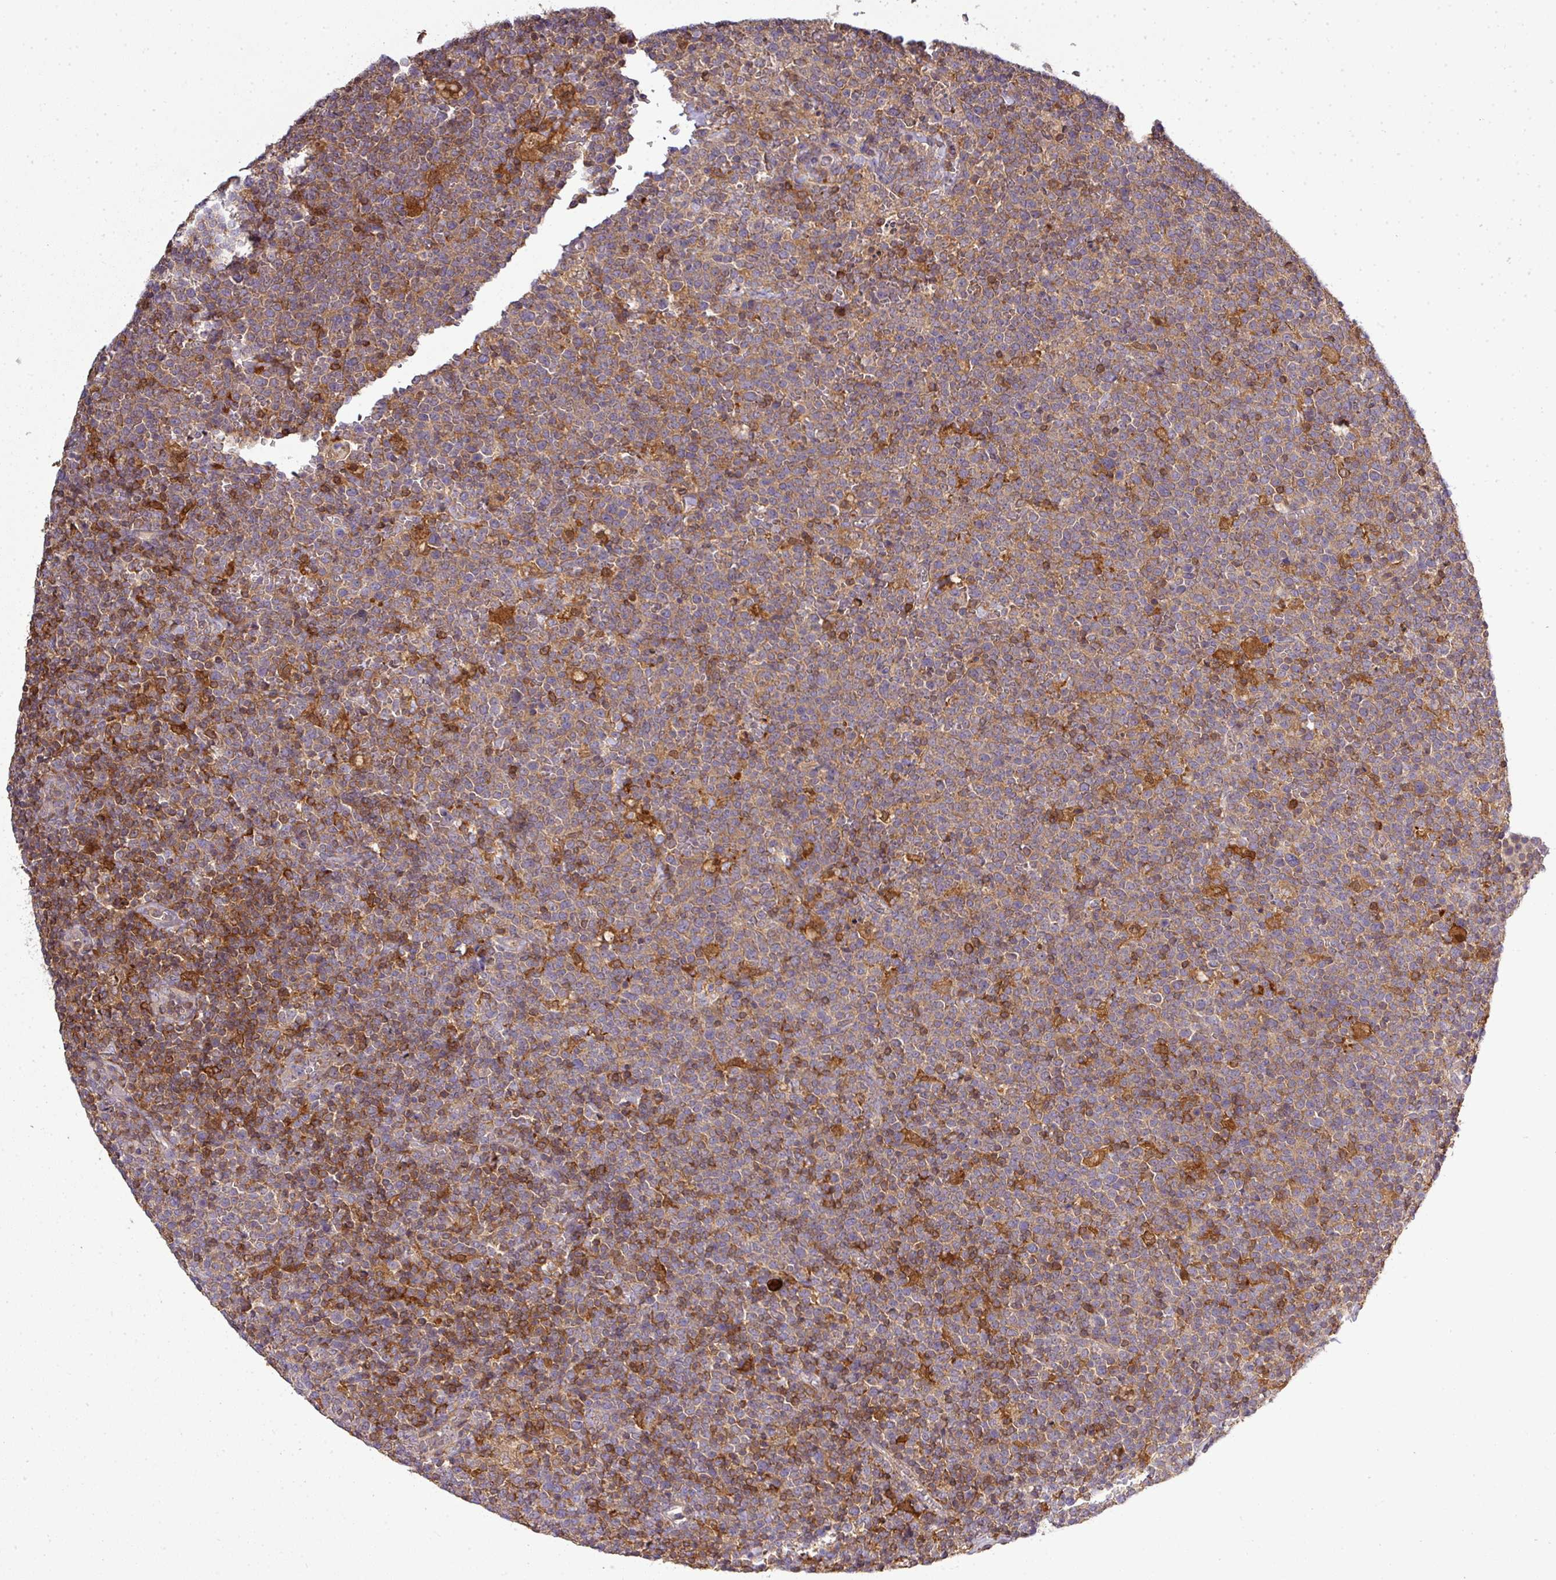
{"staining": {"intensity": "moderate", "quantity": ">75%", "location": "cytoplasmic/membranous"}, "tissue": "lymphoma", "cell_type": "Tumor cells", "image_type": "cancer", "snomed": [{"axis": "morphology", "description": "Malignant lymphoma, non-Hodgkin's type, High grade"}, {"axis": "topography", "description": "Lymph node"}], "caption": "Lymphoma stained with a brown dye shows moderate cytoplasmic/membranous positive expression in approximately >75% of tumor cells.", "gene": "STAT5A", "patient": {"sex": "male", "age": 61}}